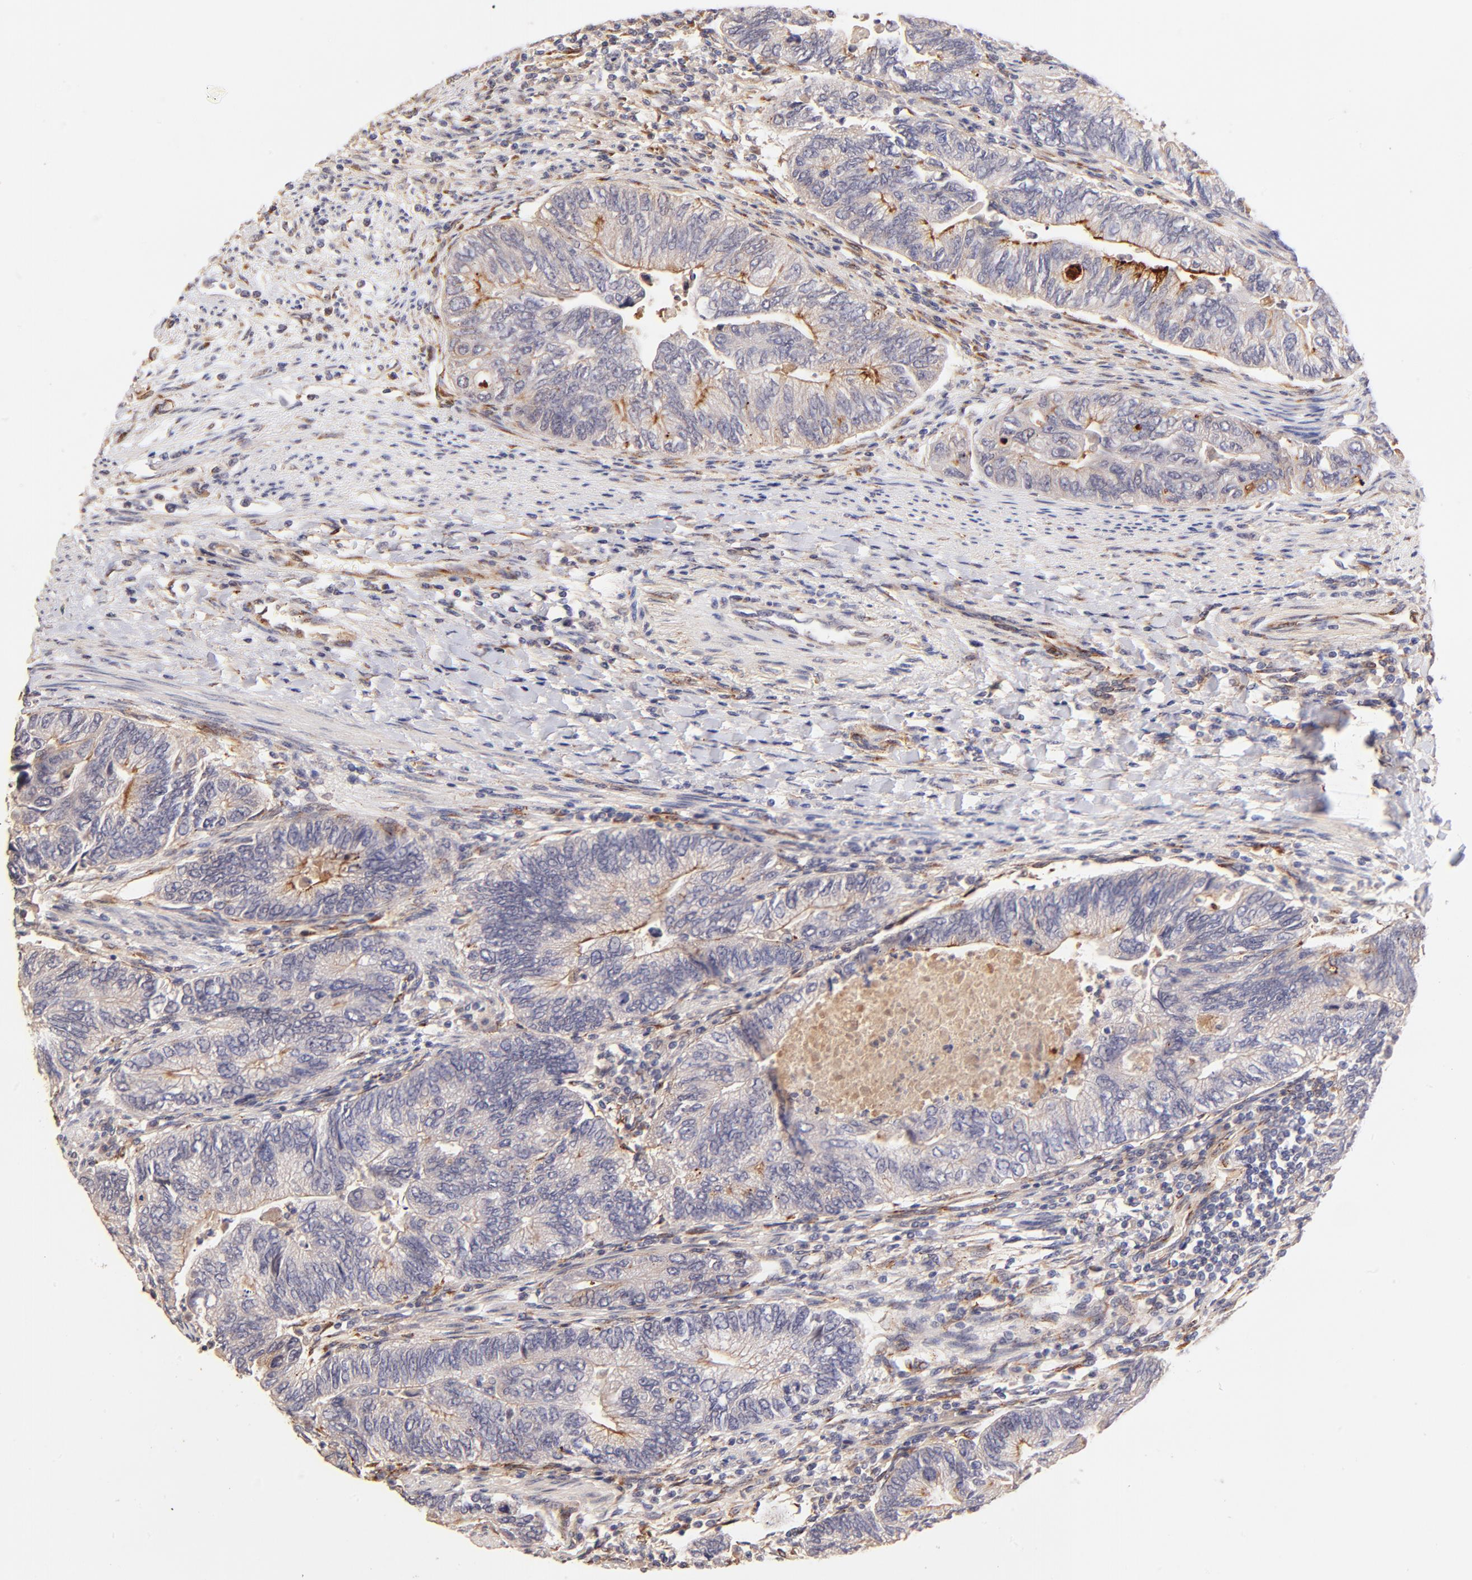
{"staining": {"intensity": "moderate", "quantity": "<25%", "location": "cytoplasmic/membranous"}, "tissue": "colorectal cancer", "cell_type": "Tumor cells", "image_type": "cancer", "snomed": [{"axis": "morphology", "description": "Adenocarcinoma, NOS"}, {"axis": "topography", "description": "Colon"}], "caption": "Moderate cytoplasmic/membranous positivity is present in about <25% of tumor cells in colorectal adenocarcinoma.", "gene": "SPARC", "patient": {"sex": "female", "age": 11}}